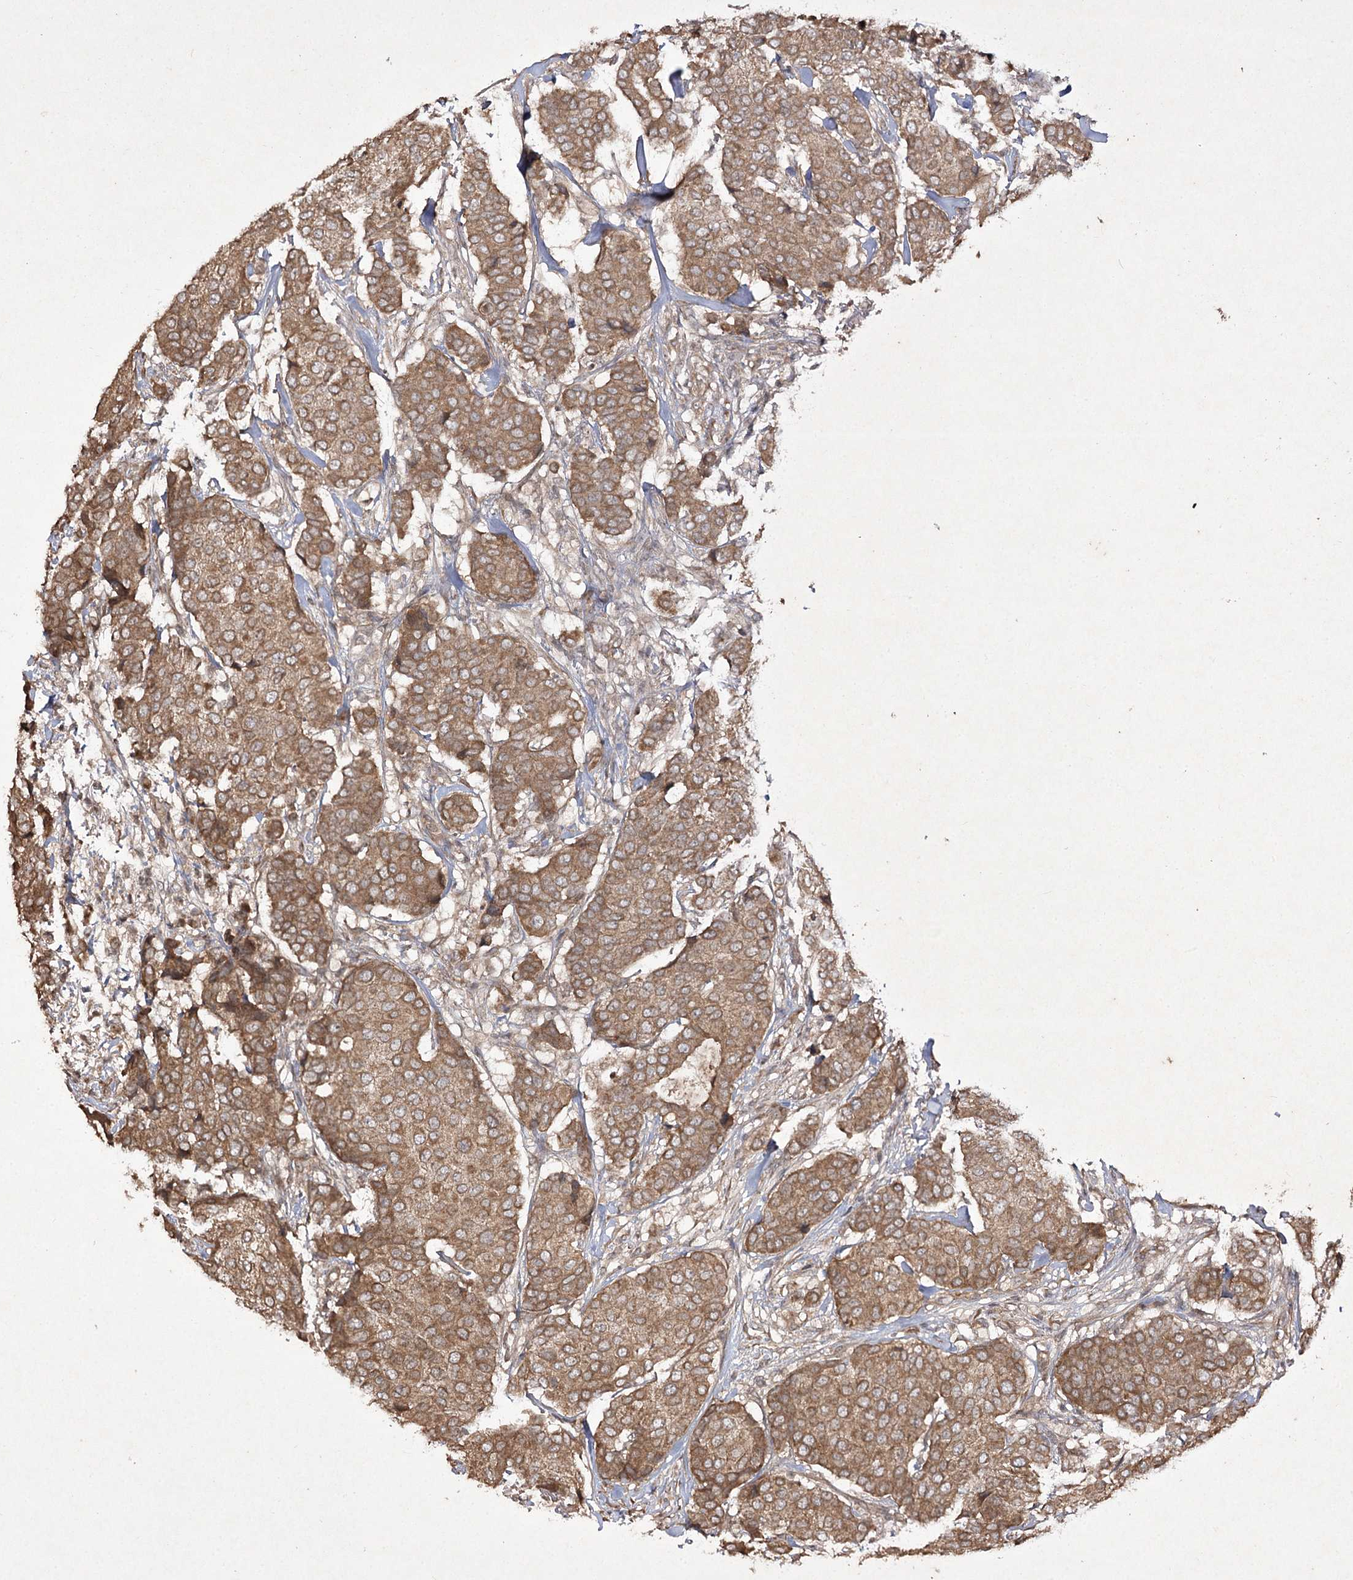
{"staining": {"intensity": "moderate", "quantity": ">75%", "location": "cytoplasmic/membranous"}, "tissue": "breast cancer", "cell_type": "Tumor cells", "image_type": "cancer", "snomed": [{"axis": "morphology", "description": "Duct carcinoma"}, {"axis": "topography", "description": "Breast"}], "caption": "Protein analysis of breast invasive ductal carcinoma tissue shows moderate cytoplasmic/membranous staining in about >75% of tumor cells.", "gene": "FANCL", "patient": {"sex": "female", "age": 75}}